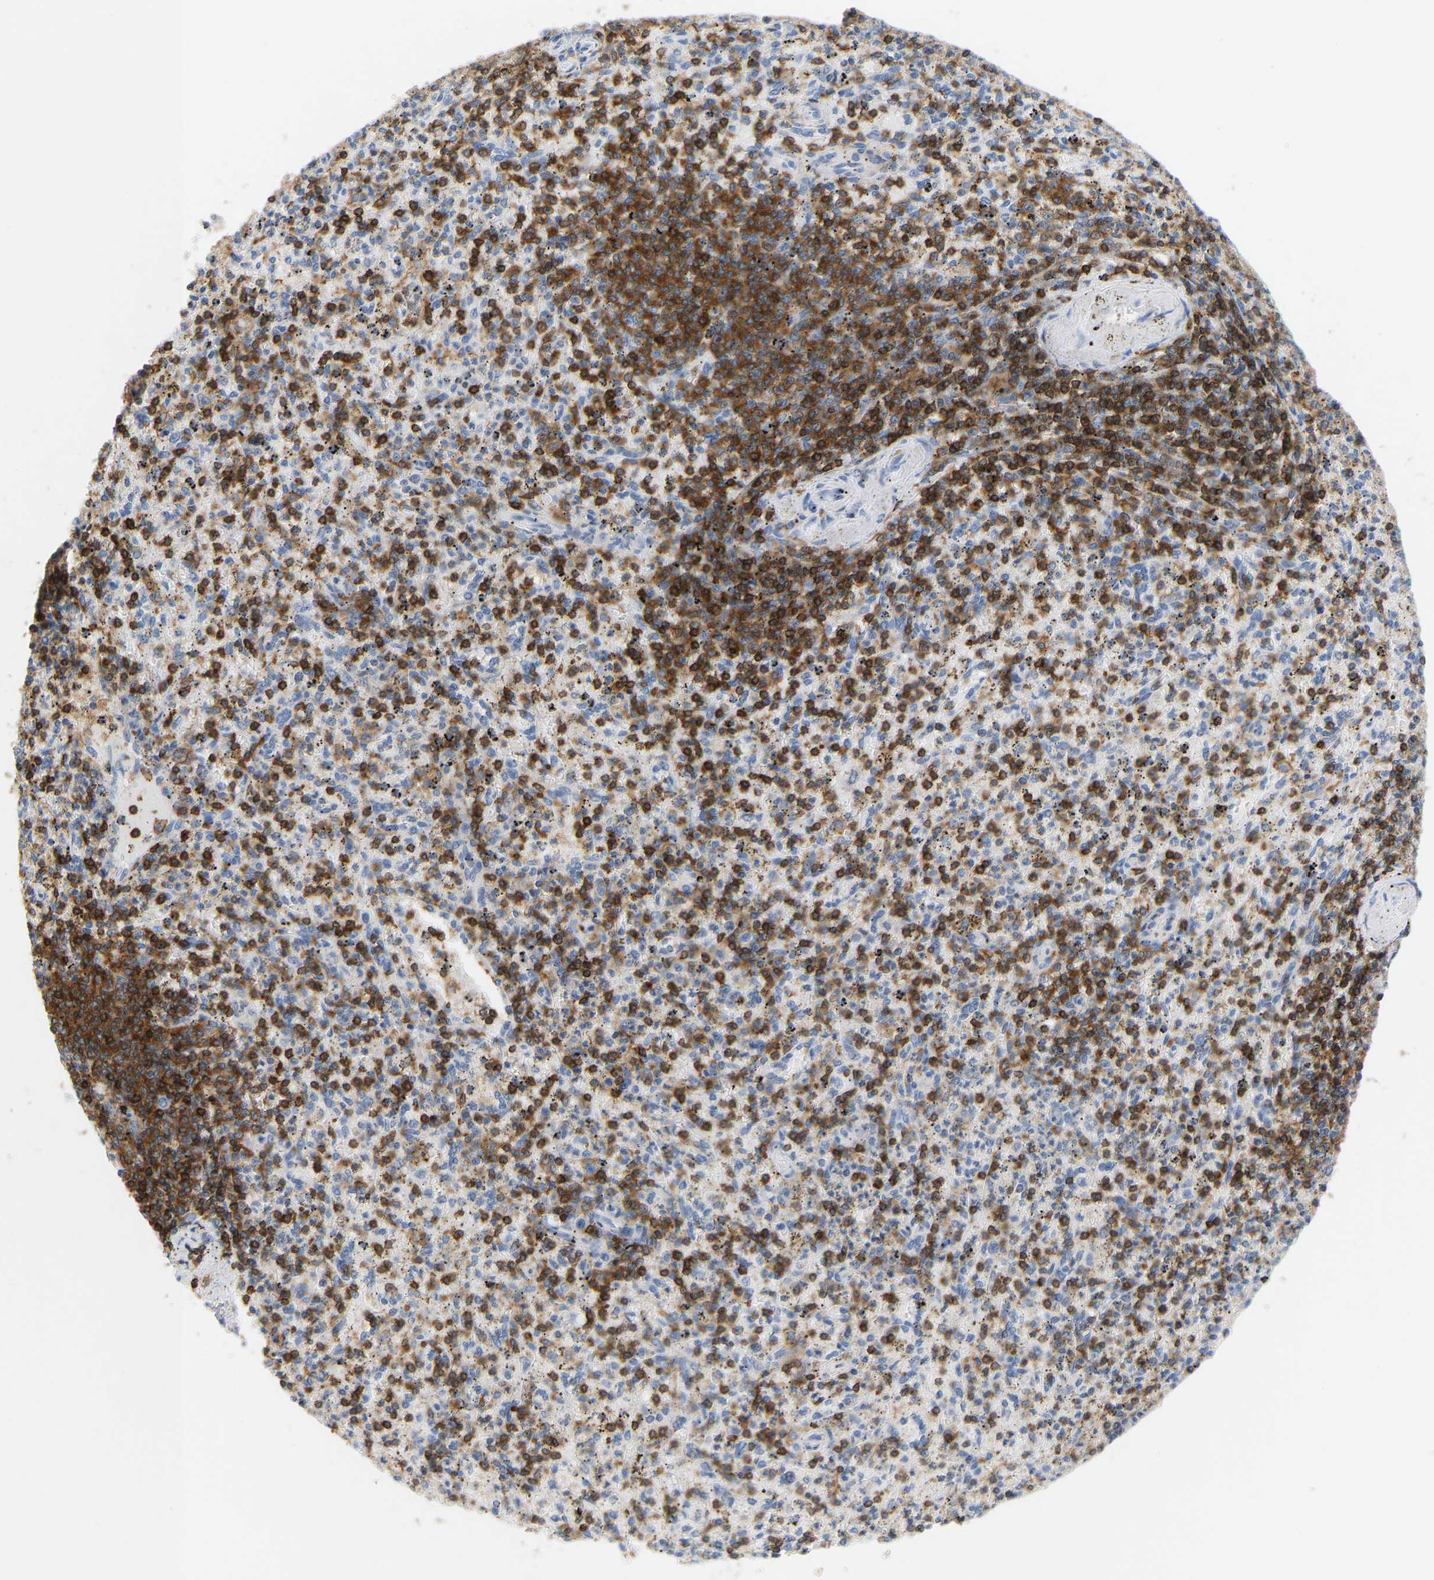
{"staining": {"intensity": "strong", "quantity": "25%-75%", "location": "cytoplasmic/membranous"}, "tissue": "spleen", "cell_type": "Cells in red pulp", "image_type": "normal", "snomed": [{"axis": "morphology", "description": "Normal tissue, NOS"}, {"axis": "topography", "description": "Spleen"}], "caption": "Cells in red pulp show high levels of strong cytoplasmic/membranous positivity in about 25%-75% of cells in benign spleen.", "gene": "EVL", "patient": {"sex": "male", "age": 72}}